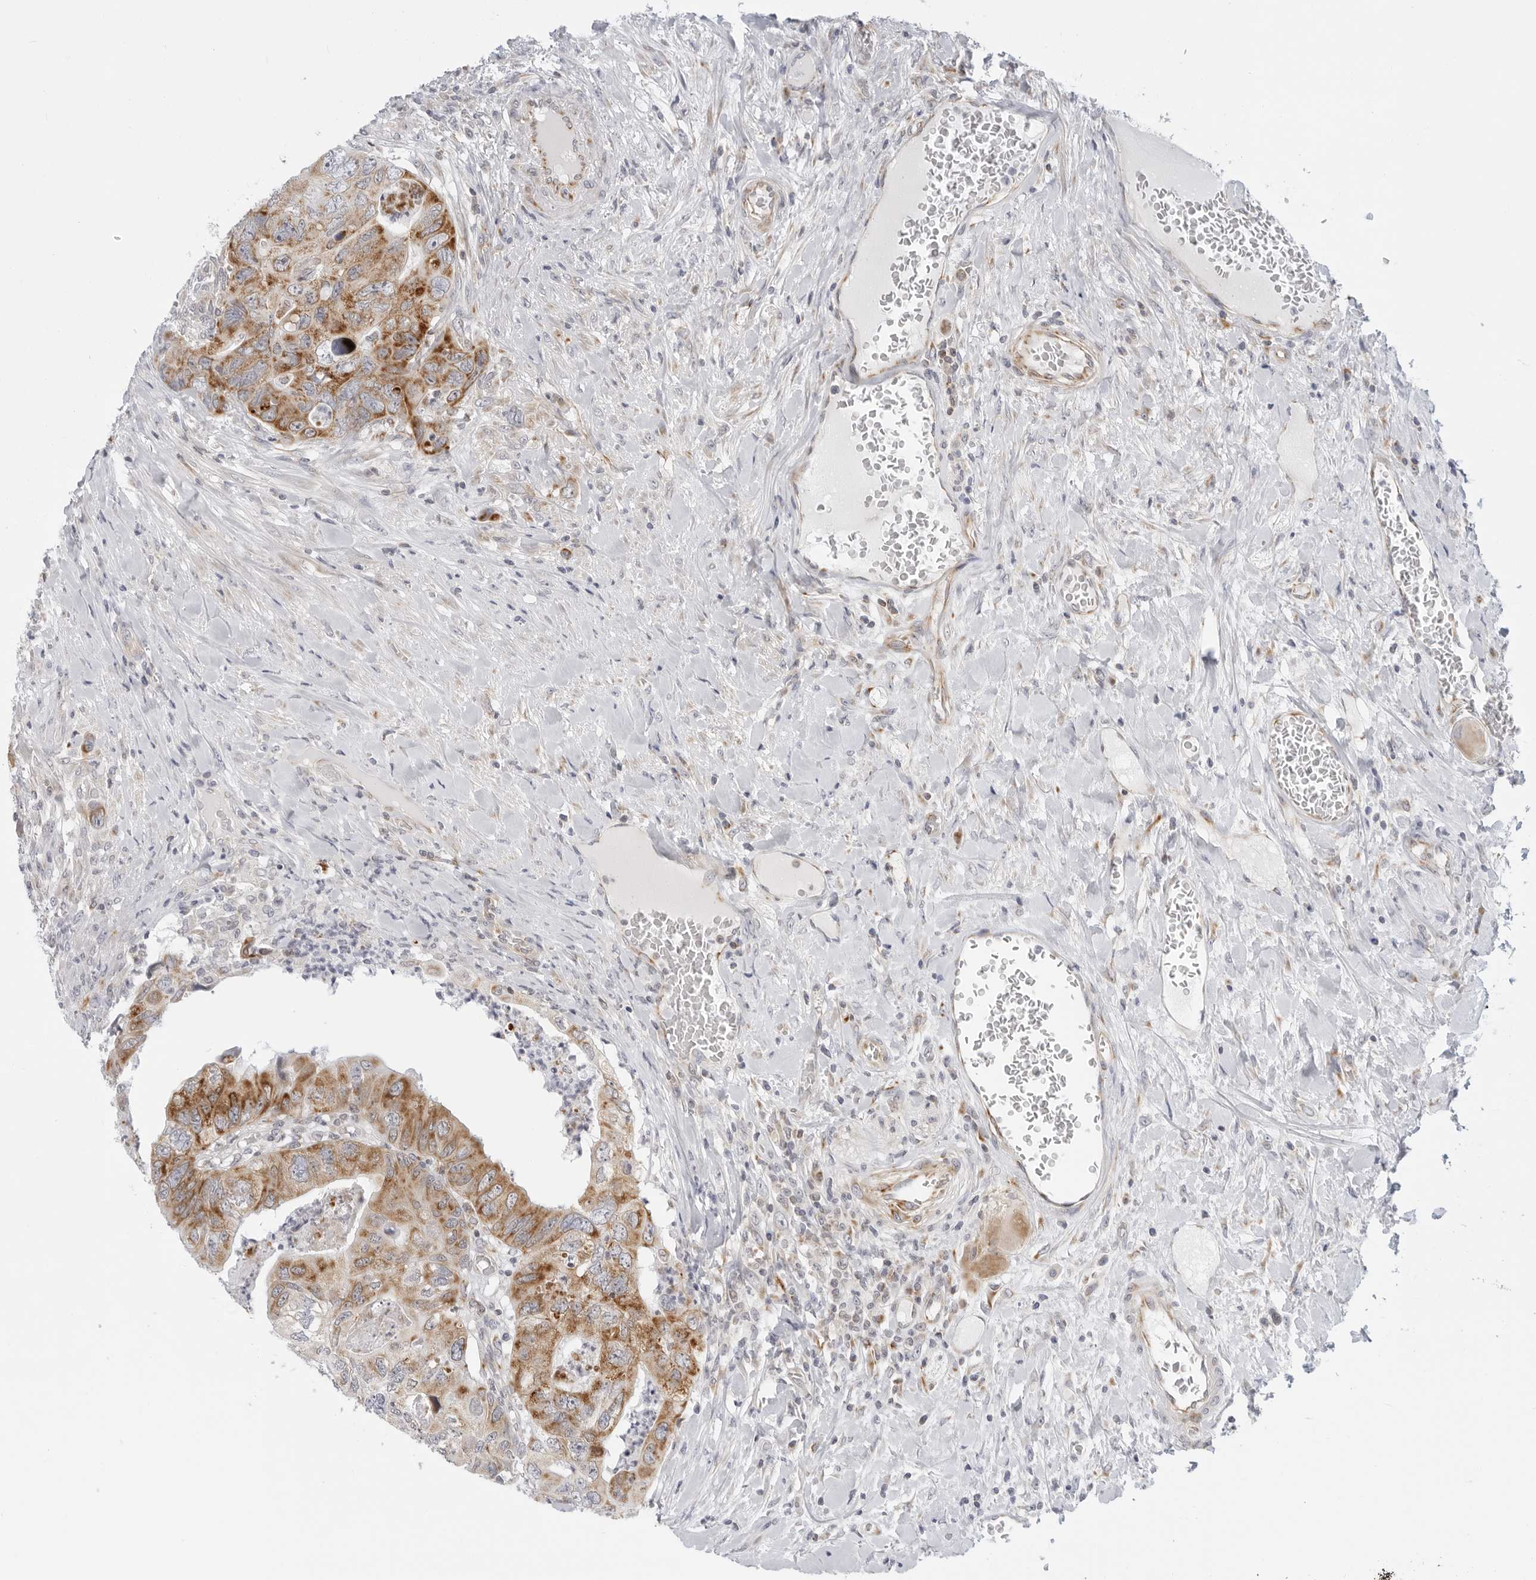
{"staining": {"intensity": "strong", "quantity": ">75%", "location": "cytoplasmic/membranous"}, "tissue": "colorectal cancer", "cell_type": "Tumor cells", "image_type": "cancer", "snomed": [{"axis": "morphology", "description": "Adenocarcinoma, NOS"}, {"axis": "topography", "description": "Rectum"}], "caption": "Brown immunohistochemical staining in colorectal cancer (adenocarcinoma) reveals strong cytoplasmic/membranous expression in about >75% of tumor cells.", "gene": "CIART", "patient": {"sex": "male", "age": 63}}